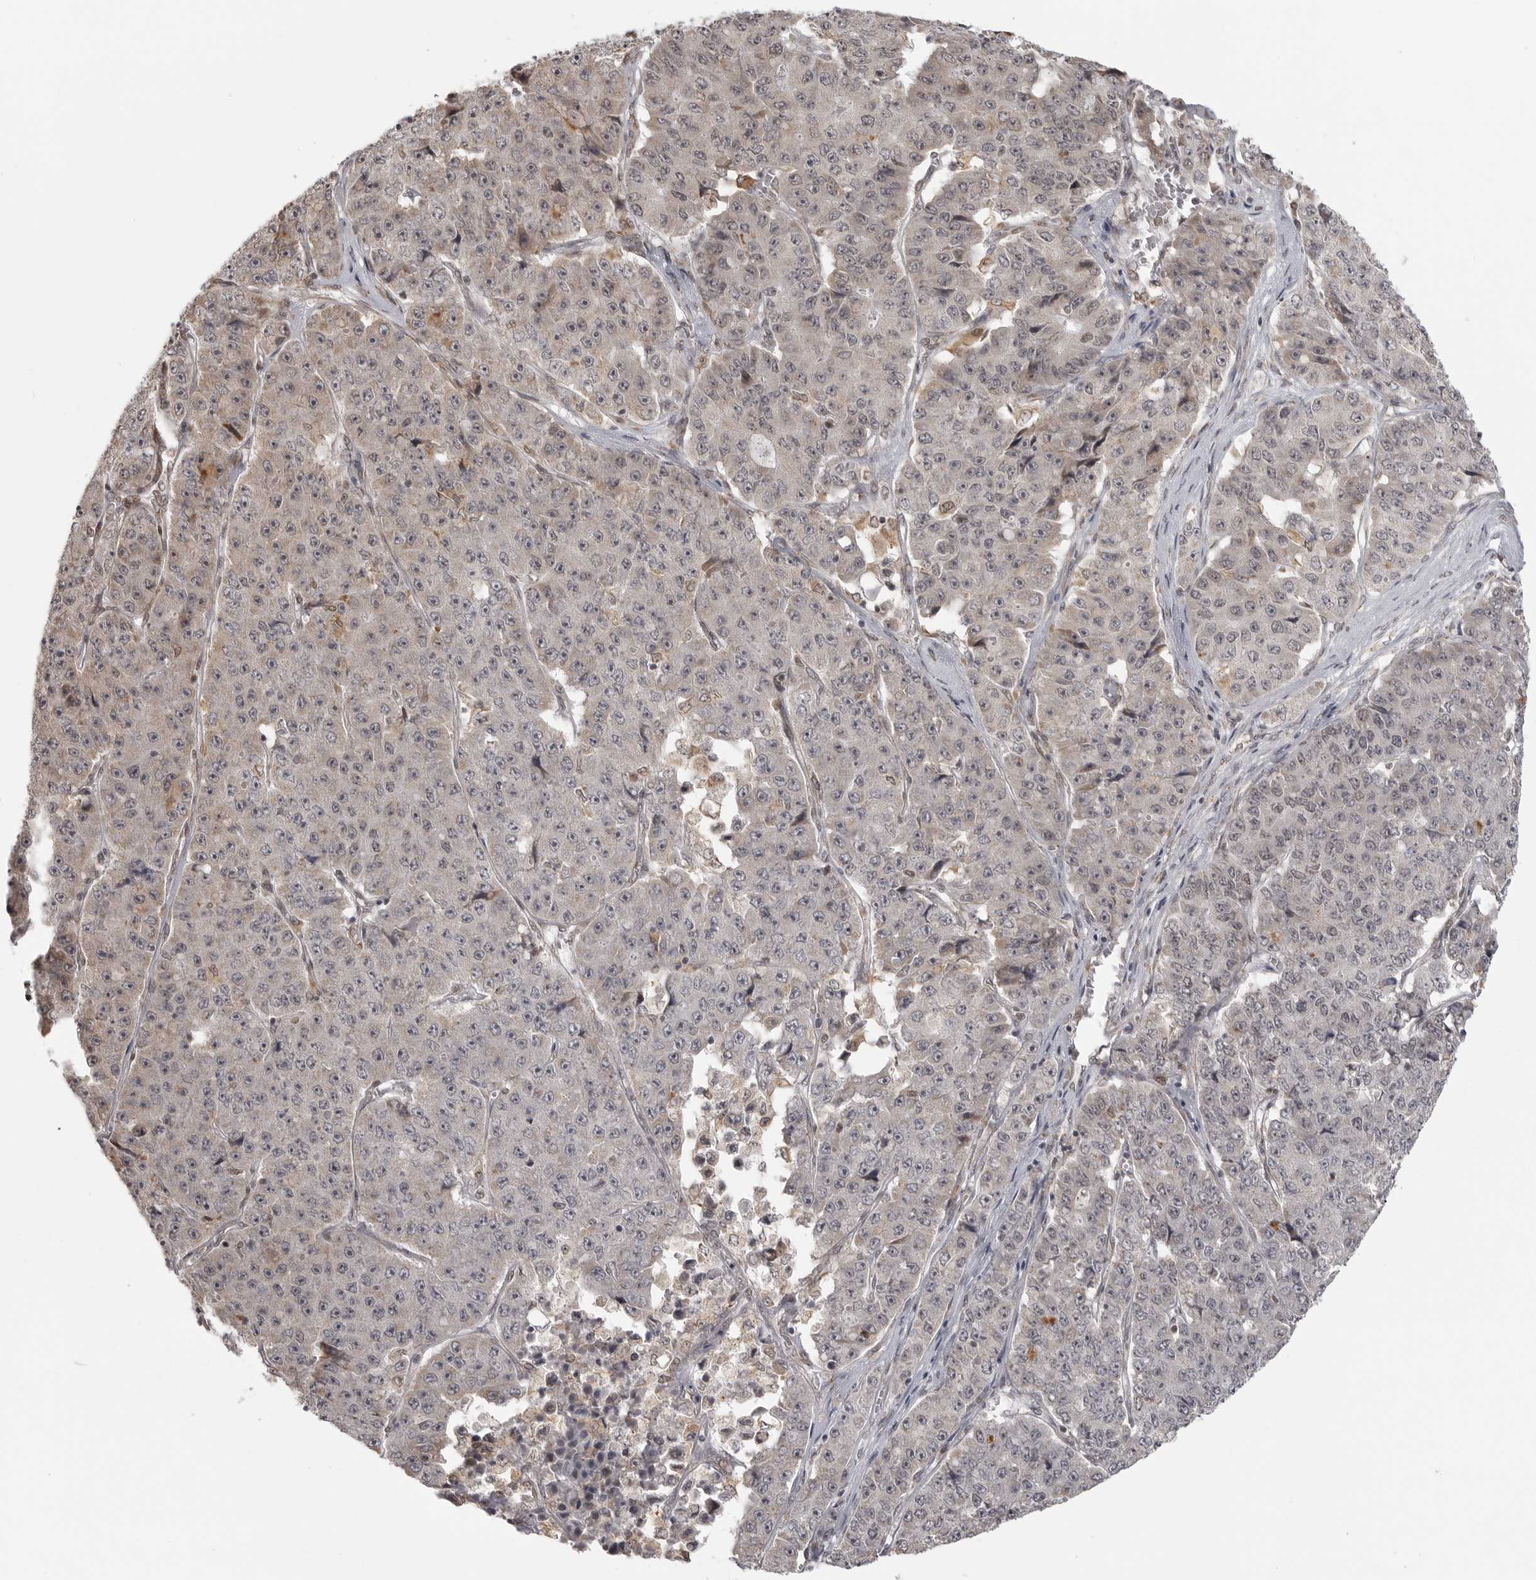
{"staining": {"intensity": "negative", "quantity": "none", "location": "none"}, "tissue": "pancreatic cancer", "cell_type": "Tumor cells", "image_type": "cancer", "snomed": [{"axis": "morphology", "description": "Adenocarcinoma, NOS"}, {"axis": "topography", "description": "Pancreas"}], "caption": "An IHC micrograph of pancreatic cancer (adenocarcinoma) is shown. There is no staining in tumor cells of pancreatic cancer (adenocarcinoma).", "gene": "ISG20L2", "patient": {"sex": "male", "age": 50}}